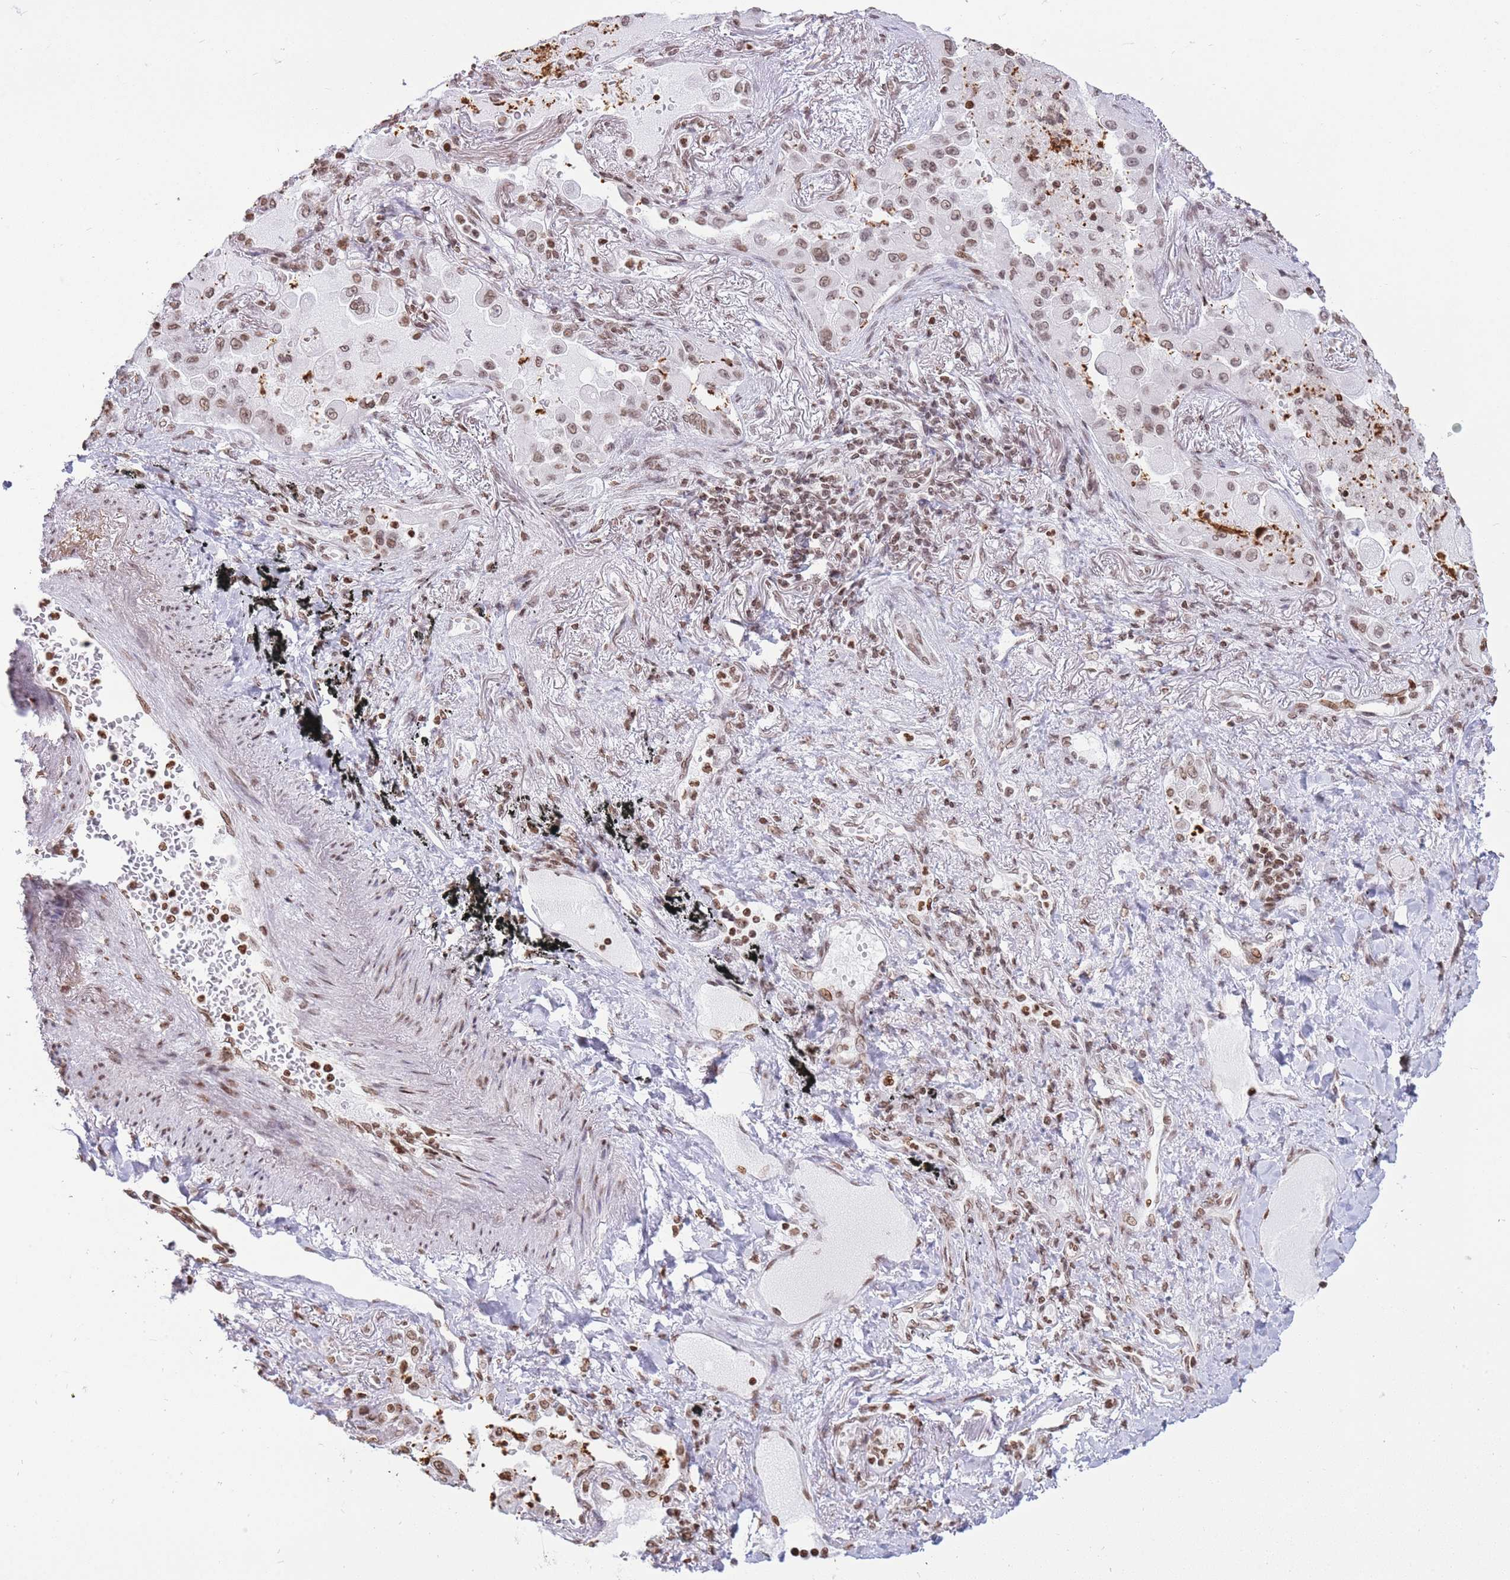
{"staining": {"intensity": "weak", "quantity": ">75%", "location": "nuclear"}, "tissue": "lung cancer", "cell_type": "Tumor cells", "image_type": "cancer", "snomed": [{"axis": "morphology", "description": "Squamous cell carcinoma, NOS"}, {"axis": "topography", "description": "Lung"}], "caption": "The immunohistochemical stain labels weak nuclear expression in tumor cells of lung cancer (squamous cell carcinoma) tissue. (brown staining indicates protein expression, while blue staining denotes nuclei).", "gene": "SHISAL1", "patient": {"sex": "male", "age": 74}}